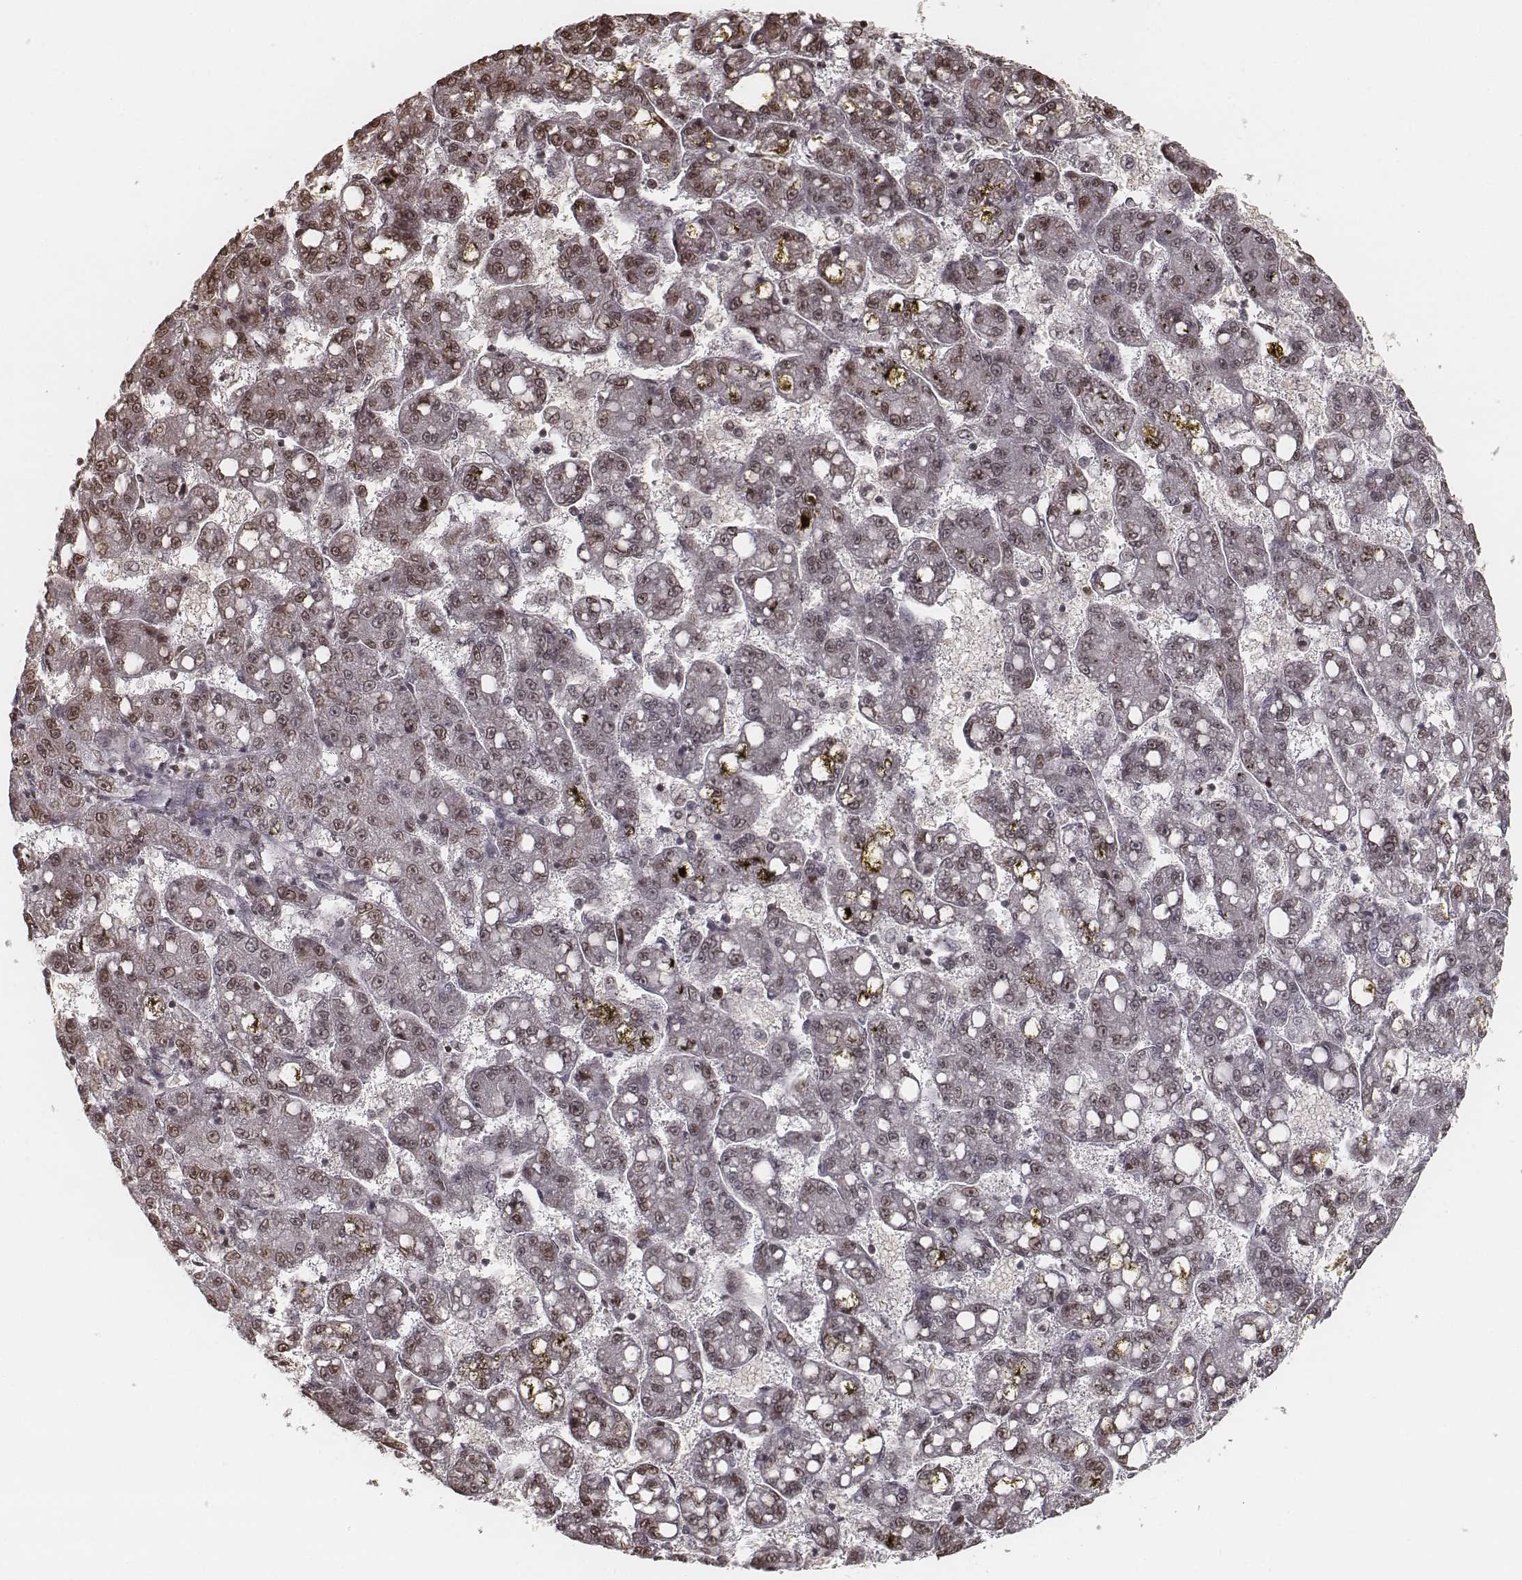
{"staining": {"intensity": "moderate", "quantity": "<25%", "location": "nuclear"}, "tissue": "liver cancer", "cell_type": "Tumor cells", "image_type": "cancer", "snomed": [{"axis": "morphology", "description": "Carcinoma, Hepatocellular, NOS"}, {"axis": "topography", "description": "Liver"}], "caption": "Tumor cells display moderate nuclear staining in about <25% of cells in hepatocellular carcinoma (liver).", "gene": "HMGA2", "patient": {"sex": "female", "age": 65}}